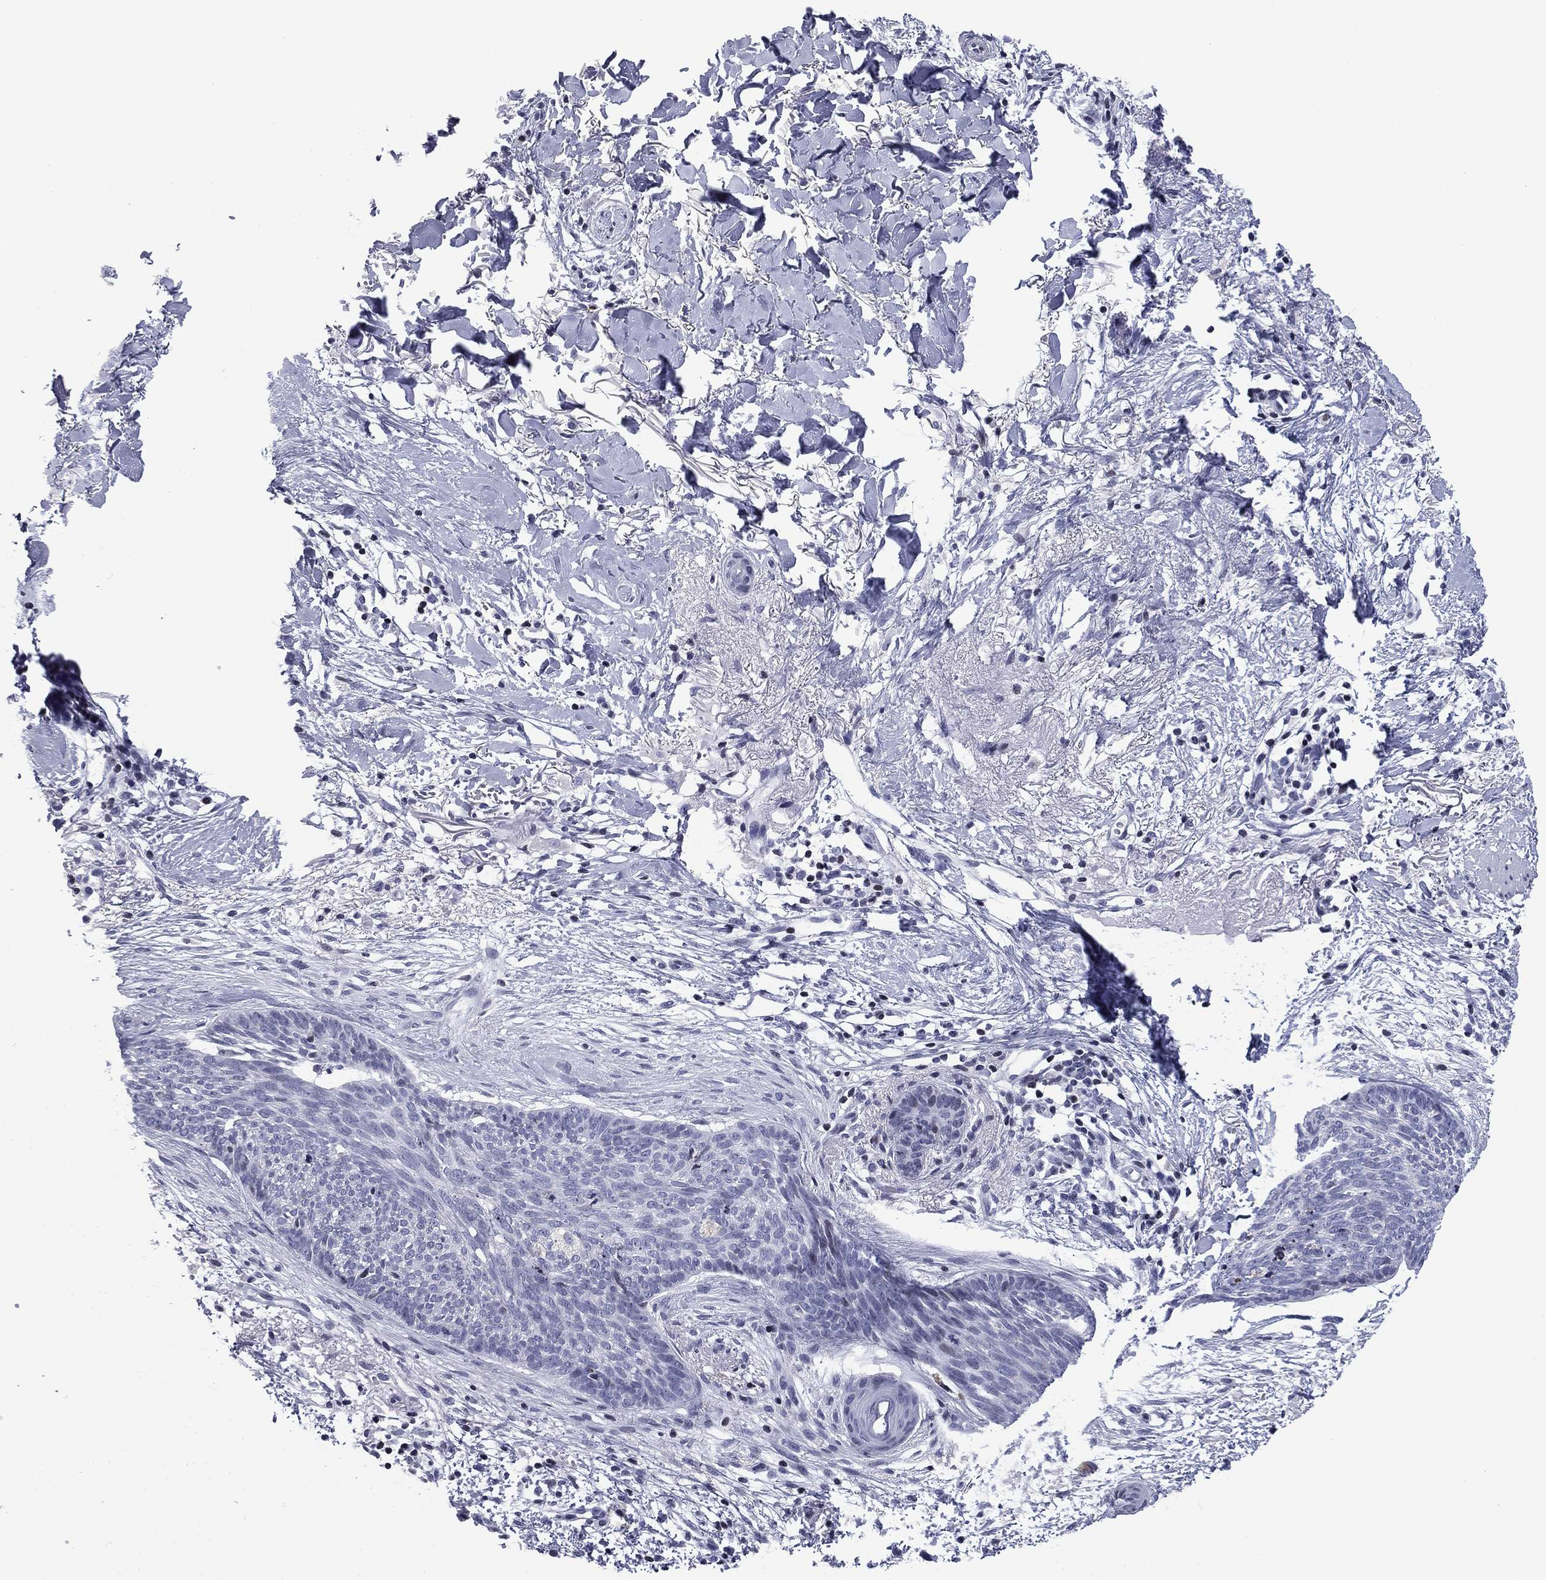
{"staining": {"intensity": "negative", "quantity": "none", "location": "none"}, "tissue": "skin cancer", "cell_type": "Tumor cells", "image_type": "cancer", "snomed": [{"axis": "morphology", "description": "Normal tissue, NOS"}, {"axis": "morphology", "description": "Basal cell carcinoma"}, {"axis": "topography", "description": "Skin"}], "caption": "Tumor cells show no significant protein positivity in basal cell carcinoma (skin).", "gene": "CCDC144A", "patient": {"sex": "male", "age": 84}}